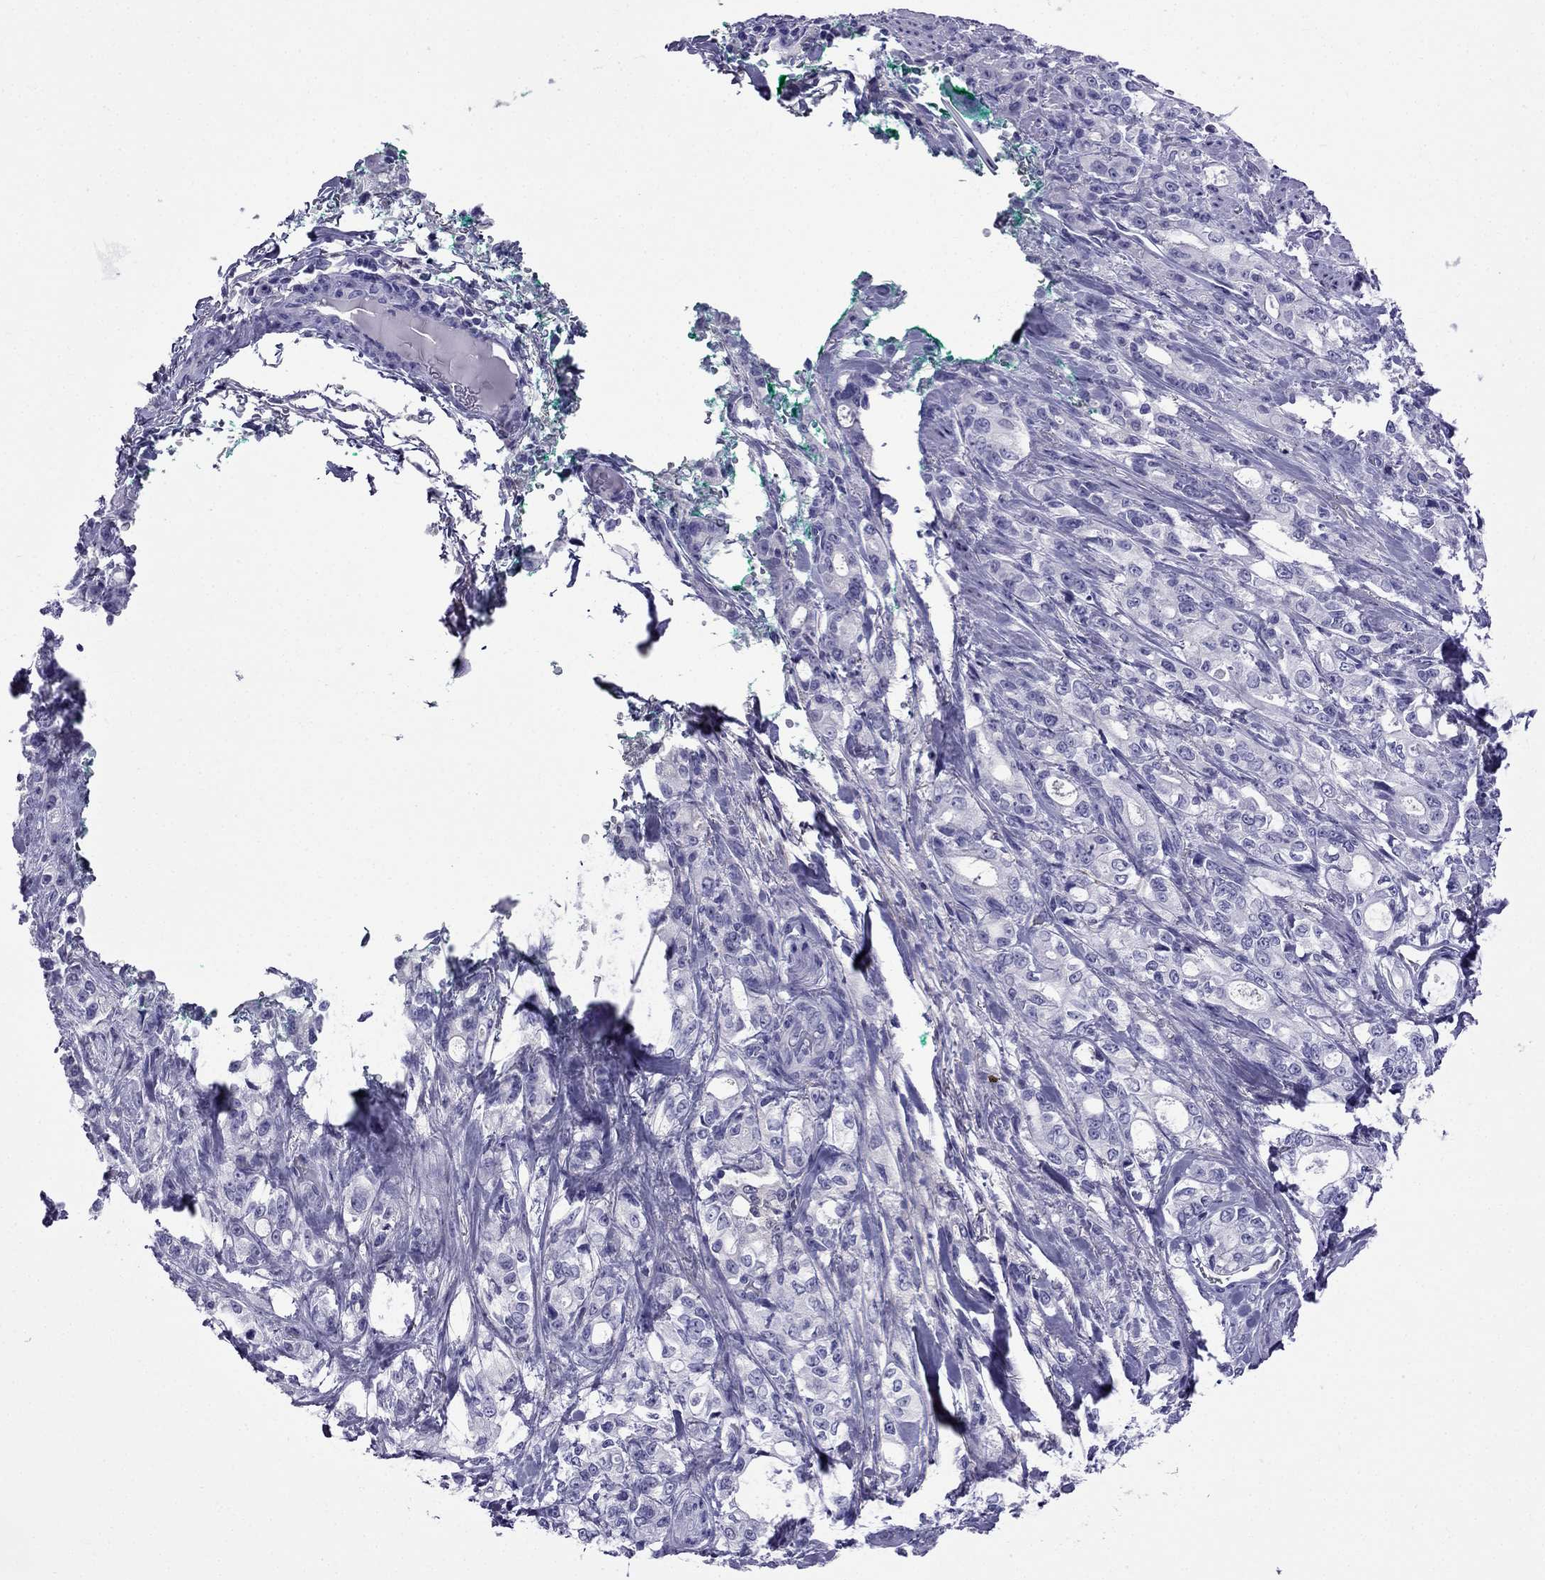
{"staining": {"intensity": "negative", "quantity": "none", "location": "none"}, "tissue": "stomach cancer", "cell_type": "Tumor cells", "image_type": "cancer", "snomed": [{"axis": "morphology", "description": "Adenocarcinoma, NOS"}, {"axis": "topography", "description": "Stomach"}], "caption": "This is a photomicrograph of immunohistochemistry (IHC) staining of adenocarcinoma (stomach), which shows no staining in tumor cells. (Stains: DAB (3,3'-diaminobenzidine) immunohistochemistry with hematoxylin counter stain, Microscopy: brightfield microscopy at high magnification).", "gene": "ARR3", "patient": {"sex": "male", "age": 63}}